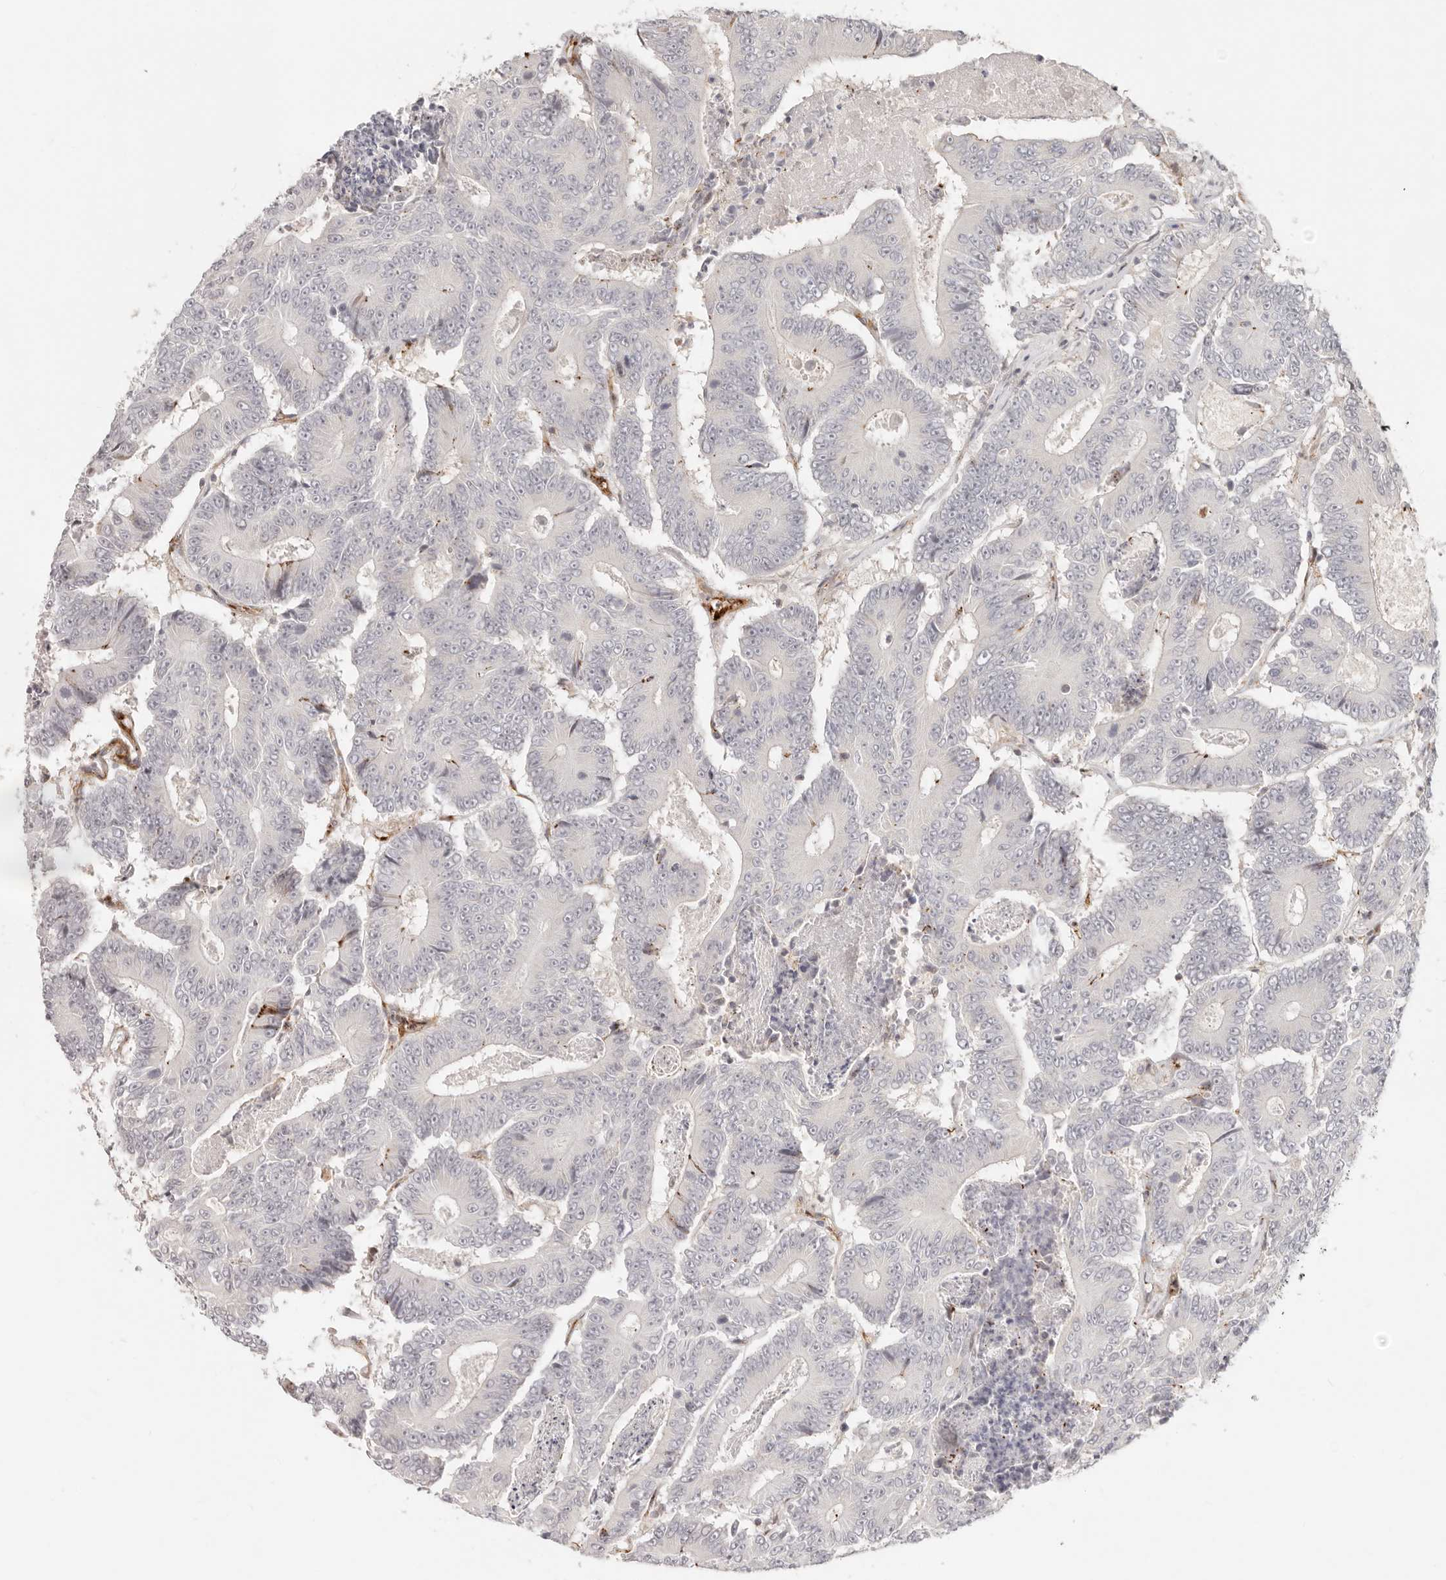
{"staining": {"intensity": "negative", "quantity": "none", "location": "none"}, "tissue": "colorectal cancer", "cell_type": "Tumor cells", "image_type": "cancer", "snomed": [{"axis": "morphology", "description": "Adenocarcinoma, NOS"}, {"axis": "topography", "description": "Colon"}], "caption": "An IHC photomicrograph of colorectal adenocarcinoma is shown. There is no staining in tumor cells of colorectal adenocarcinoma.", "gene": "SASS6", "patient": {"sex": "male", "age": 83}}